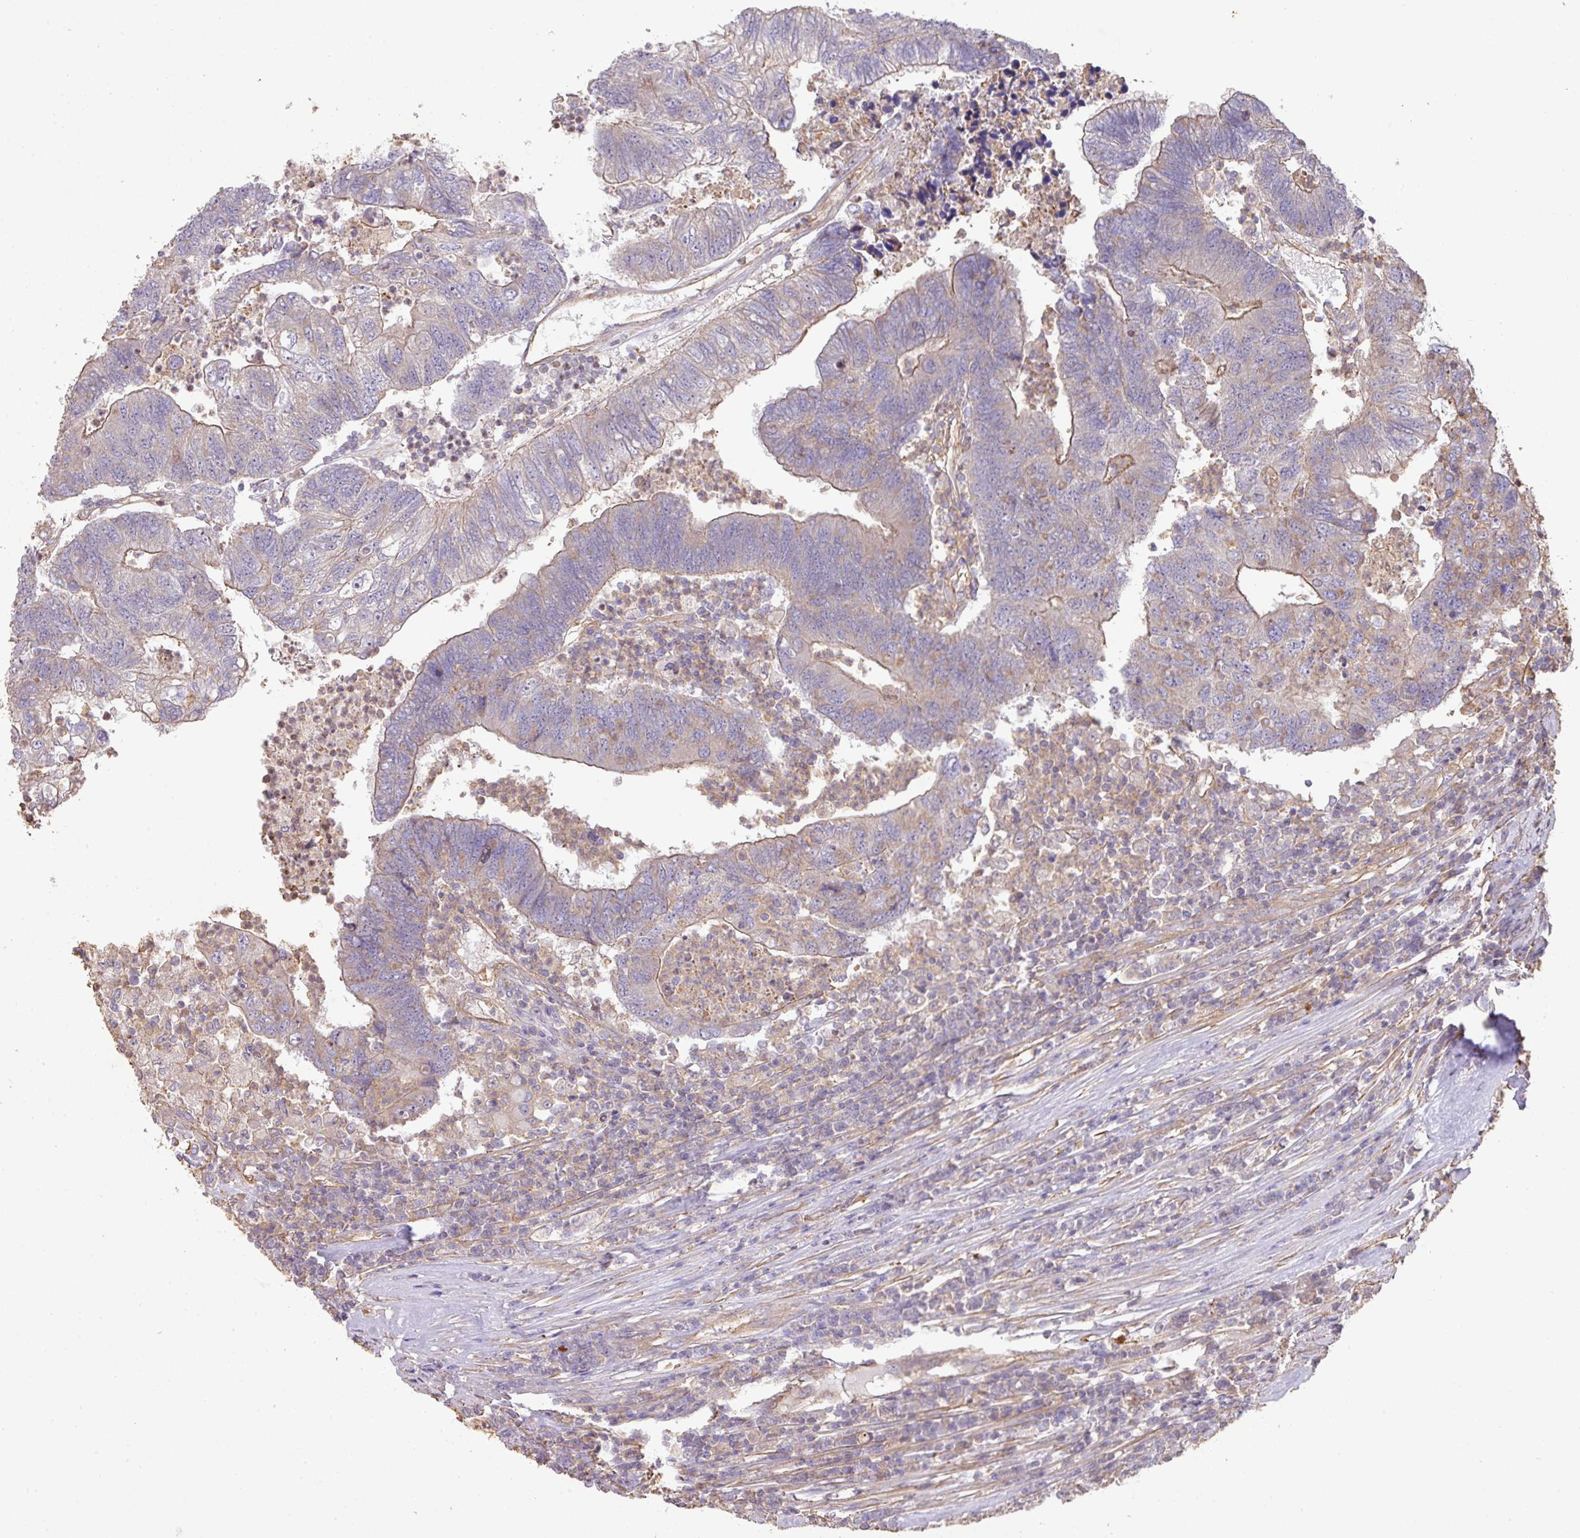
{"staining": {"intensity": "weak", "quantity": "25%-75%", "location": "cytoplasmic/membranous"}, "tissue": "colorectal cancer", "cell_type": "Tumor cells", "image_type": "cancer", "snomed": [{"axis": "morphology", "description": "Adenocarcinoma, NOS"}, {"axis": "topography", "description": "Colon"}], "caption": "Protein staining of colorectal adenocarcinoma tissue demonstrates weak cytoplasmic/membranous positivity in approximately 25%-75% of tumor cells.", "gene": "CALML4", "patient": {"sex": "female", "age": 48}}